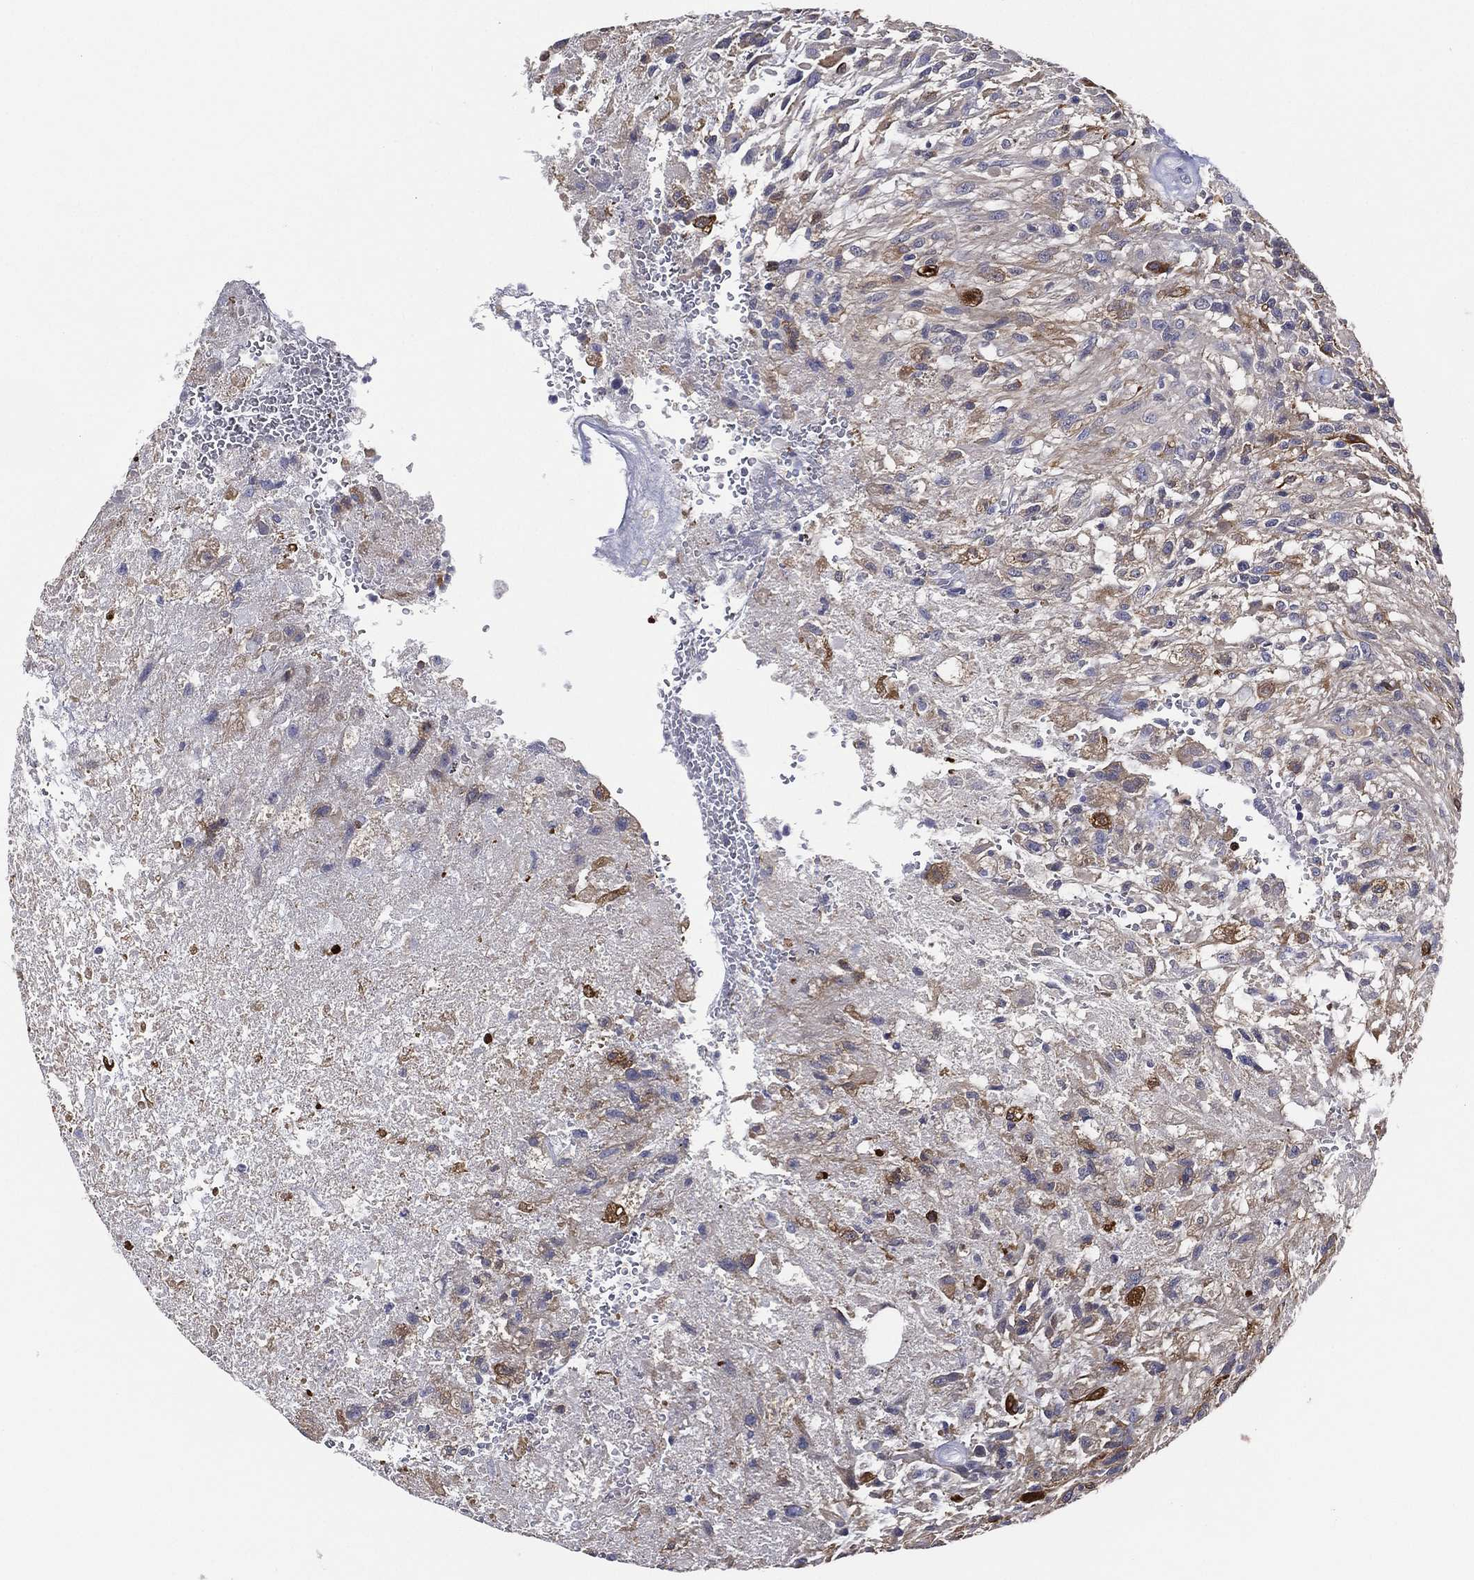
{"staining": {"intensity": "negative", "quantity": "none", "location": "none"}, "tissue": "glioma", "cell_type": "Tumor cells", "image_type": "cancer", "snomed": [{"axis": "morphology", "description": "Glioma, malignant, High grade"}, {"axis": "topography", "description": "Brain"}], "caption": "Immunohistochemistry (IHC) image of human glioma stained for a protein (brown), which reveals no staining in tumor cells.", "gene": "SLC13A4", "patient": {"sex": "male", "age": 56}}